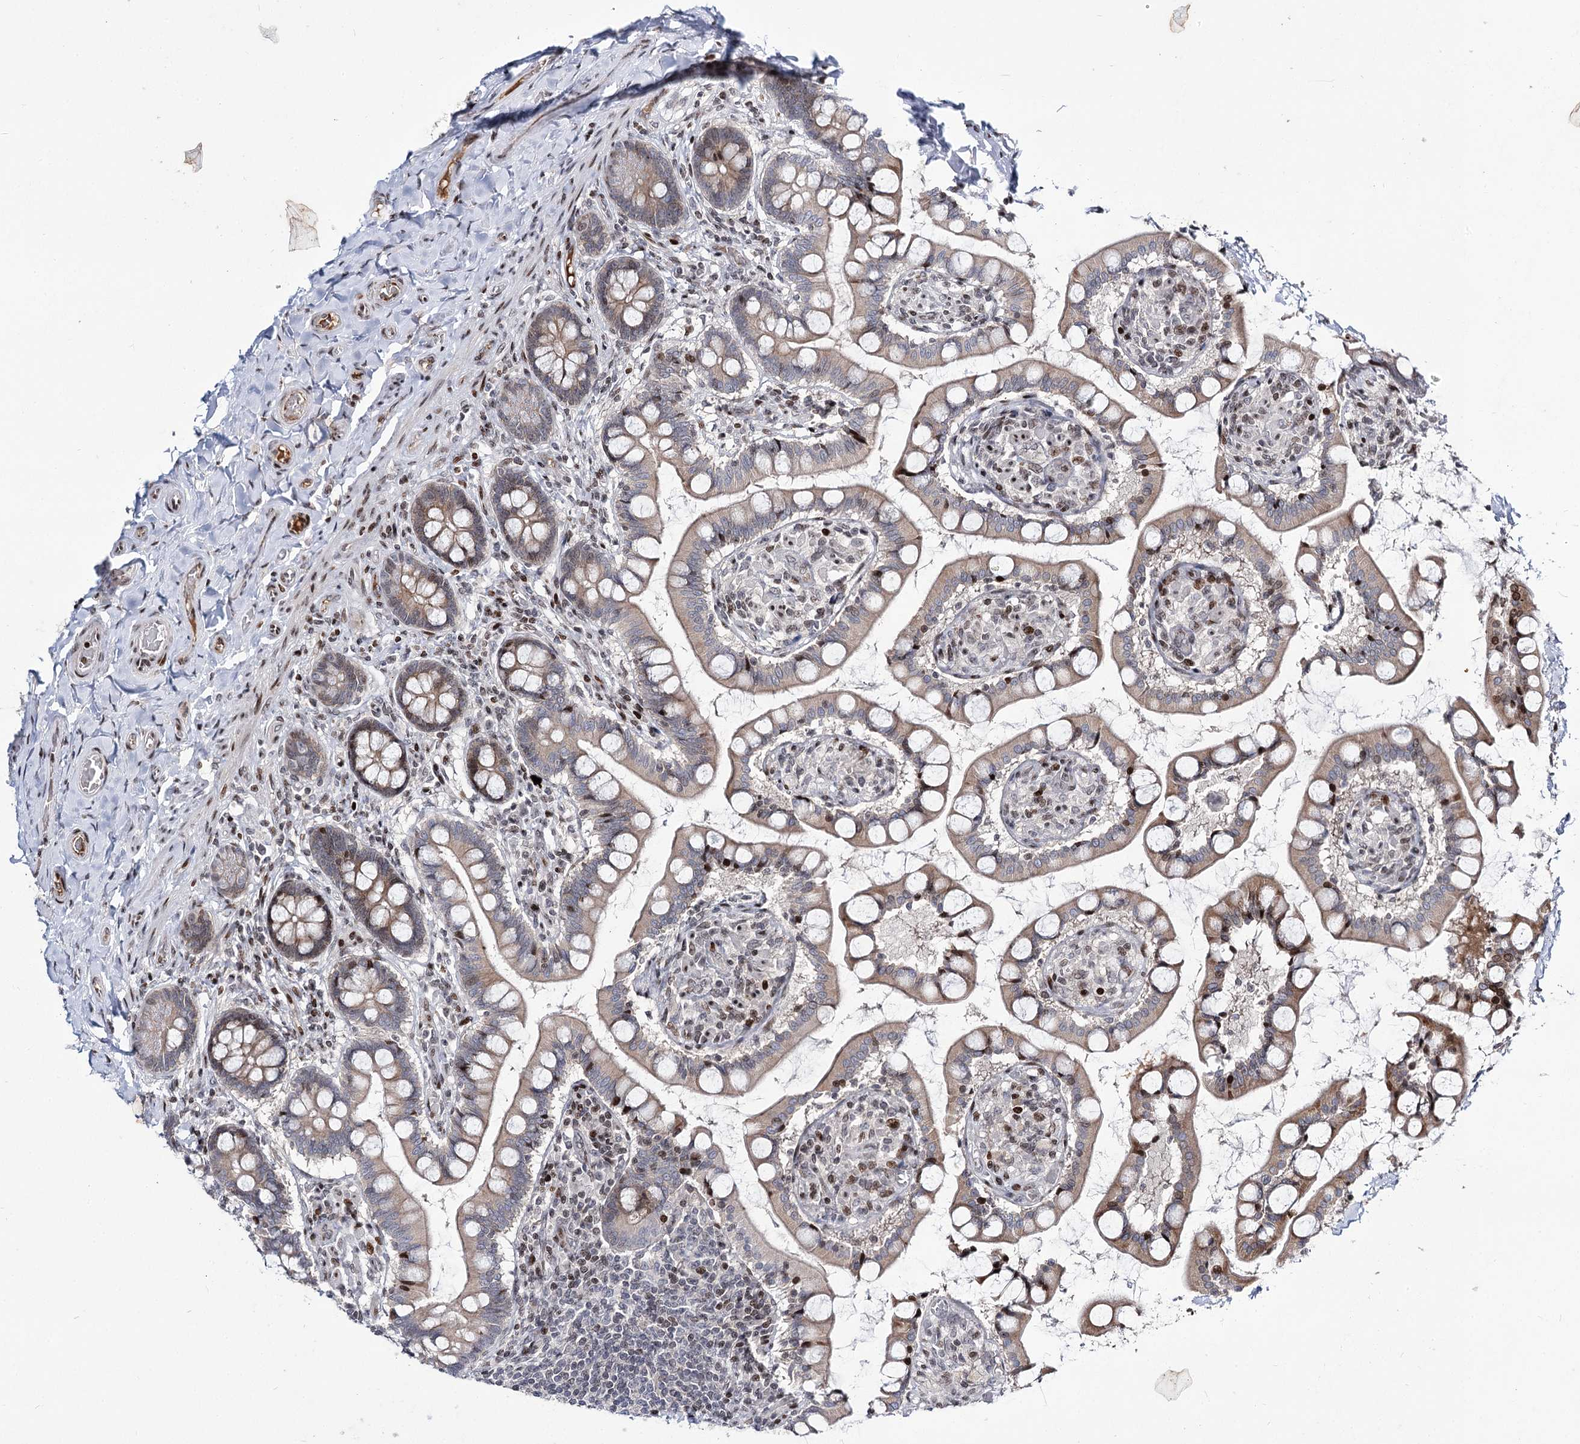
{"staining": {"intensity": "moderate", "quantity": "25%-75%", "location": "cytoplasmic/membranous,nuclear"}, "tissue": "small intestine", "cell_type": "Glandular cells", "image_type": "normal", "snomed": [{"axis": "morphology", "description": "Normal tissue, NOS"}, {"axis": "topography", "description": "Small intestine"}], "caption": "Immunohistochemical staining of normal small intestine displays medium levels of moderate cytoplasmic/membranous,nuclear positivity in approximately 25%-75% of glandular cells.", "gene": "ITFG2", "patient": {"sex": "male", "age": 52}}